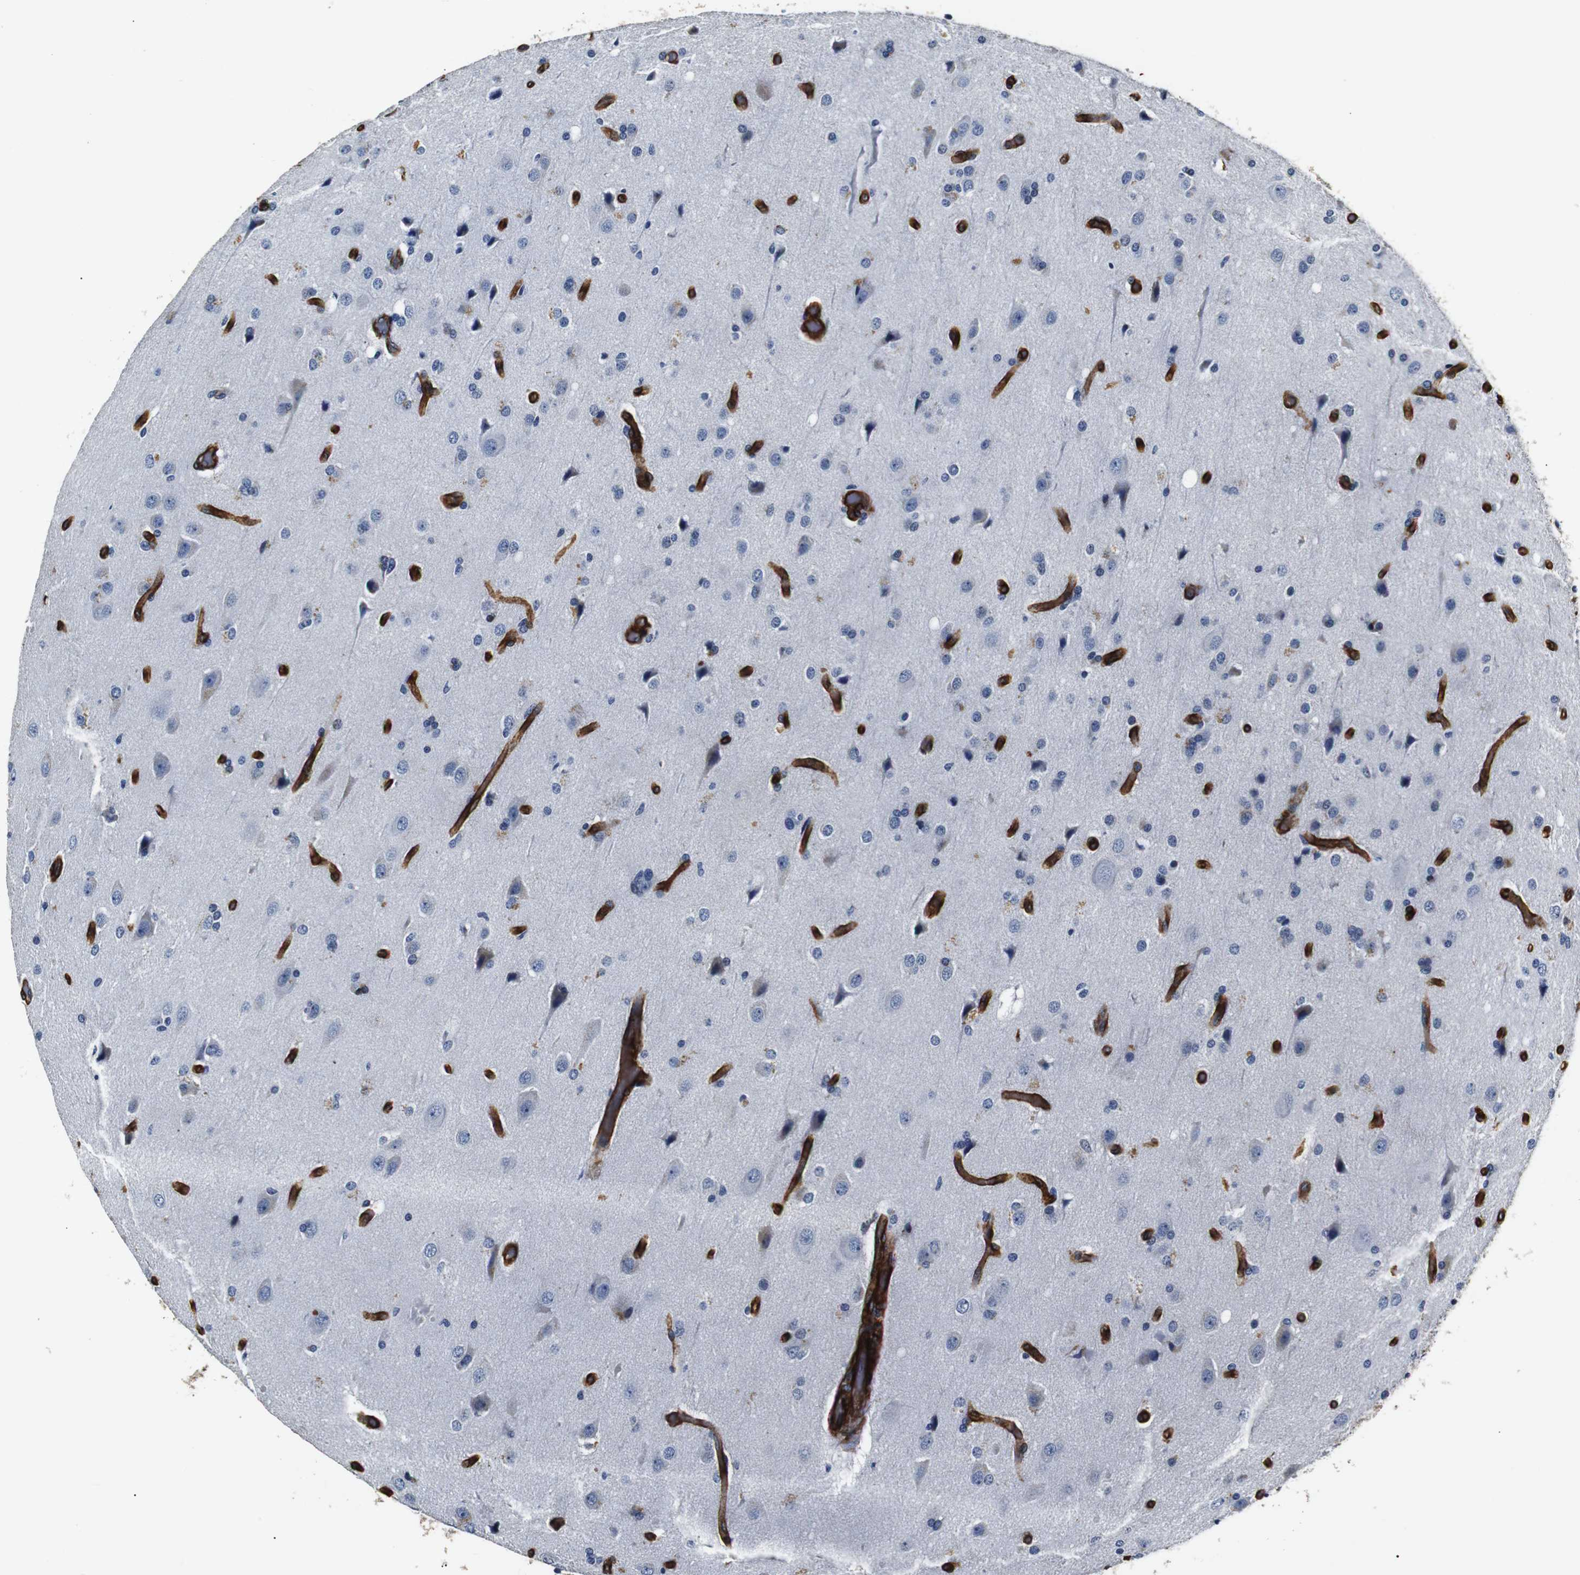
{"staining": {"intensity": "moderate", "quantity": "<25%", "location": "cytoplasmic/membranous"}, "tissue": "glioma", "cell_type": "Tumor cells", "image_type": "cancer", "snomed": [{"axis": "morphology", "description": "Normal tissue, NOS"}, {"axis": "morphology", "description": "Glioma, malignant, High grade"}, {"axis": "topography", "description": "Cerebral cortex"}], "caption": "The photomicrograph reveals immunohistochemical staining of high-grade glioma (malignant). There is moderate cytoplasmic/membranous positivity is appreciated in about <25% of tumor cells.", "gene": "CAV2", "patient": {"sex": "male", "age": 77}}